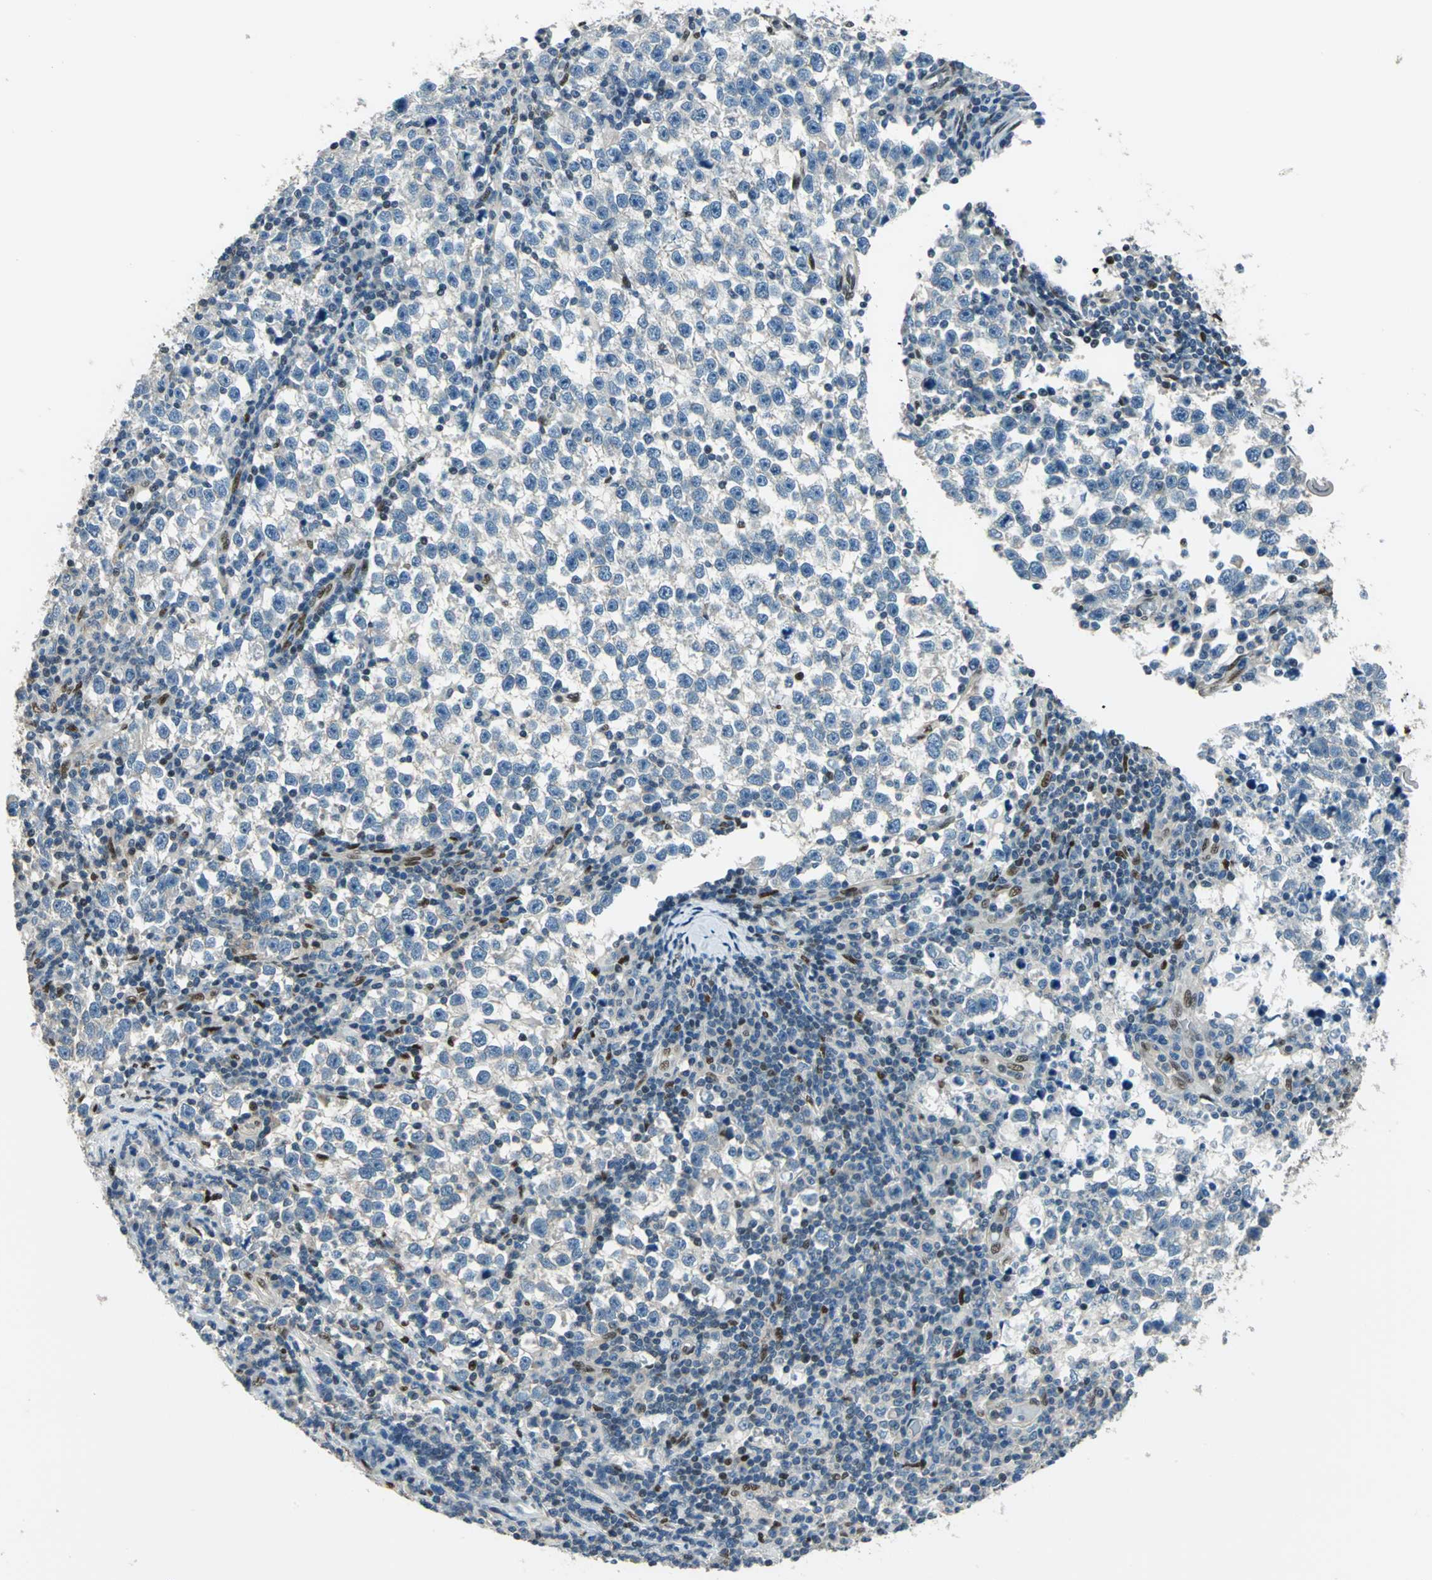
{"staining": {"intensity": "negative", "quantity": "none", "location": "none"}, "tissue": "testis cancer", "cell_type": "Tumor cells", "image_type": "cancer", "snomed": [{"axis": "morphology", "description": "Seminoma, NOS"}, {"axis": "topography", "description": "Testis"}], "caption": "There is no significant expression in tumor cells of testis cancer (seminoma).", "gene": "NFIA", "patient": {"sex": "male", "age": 43}}